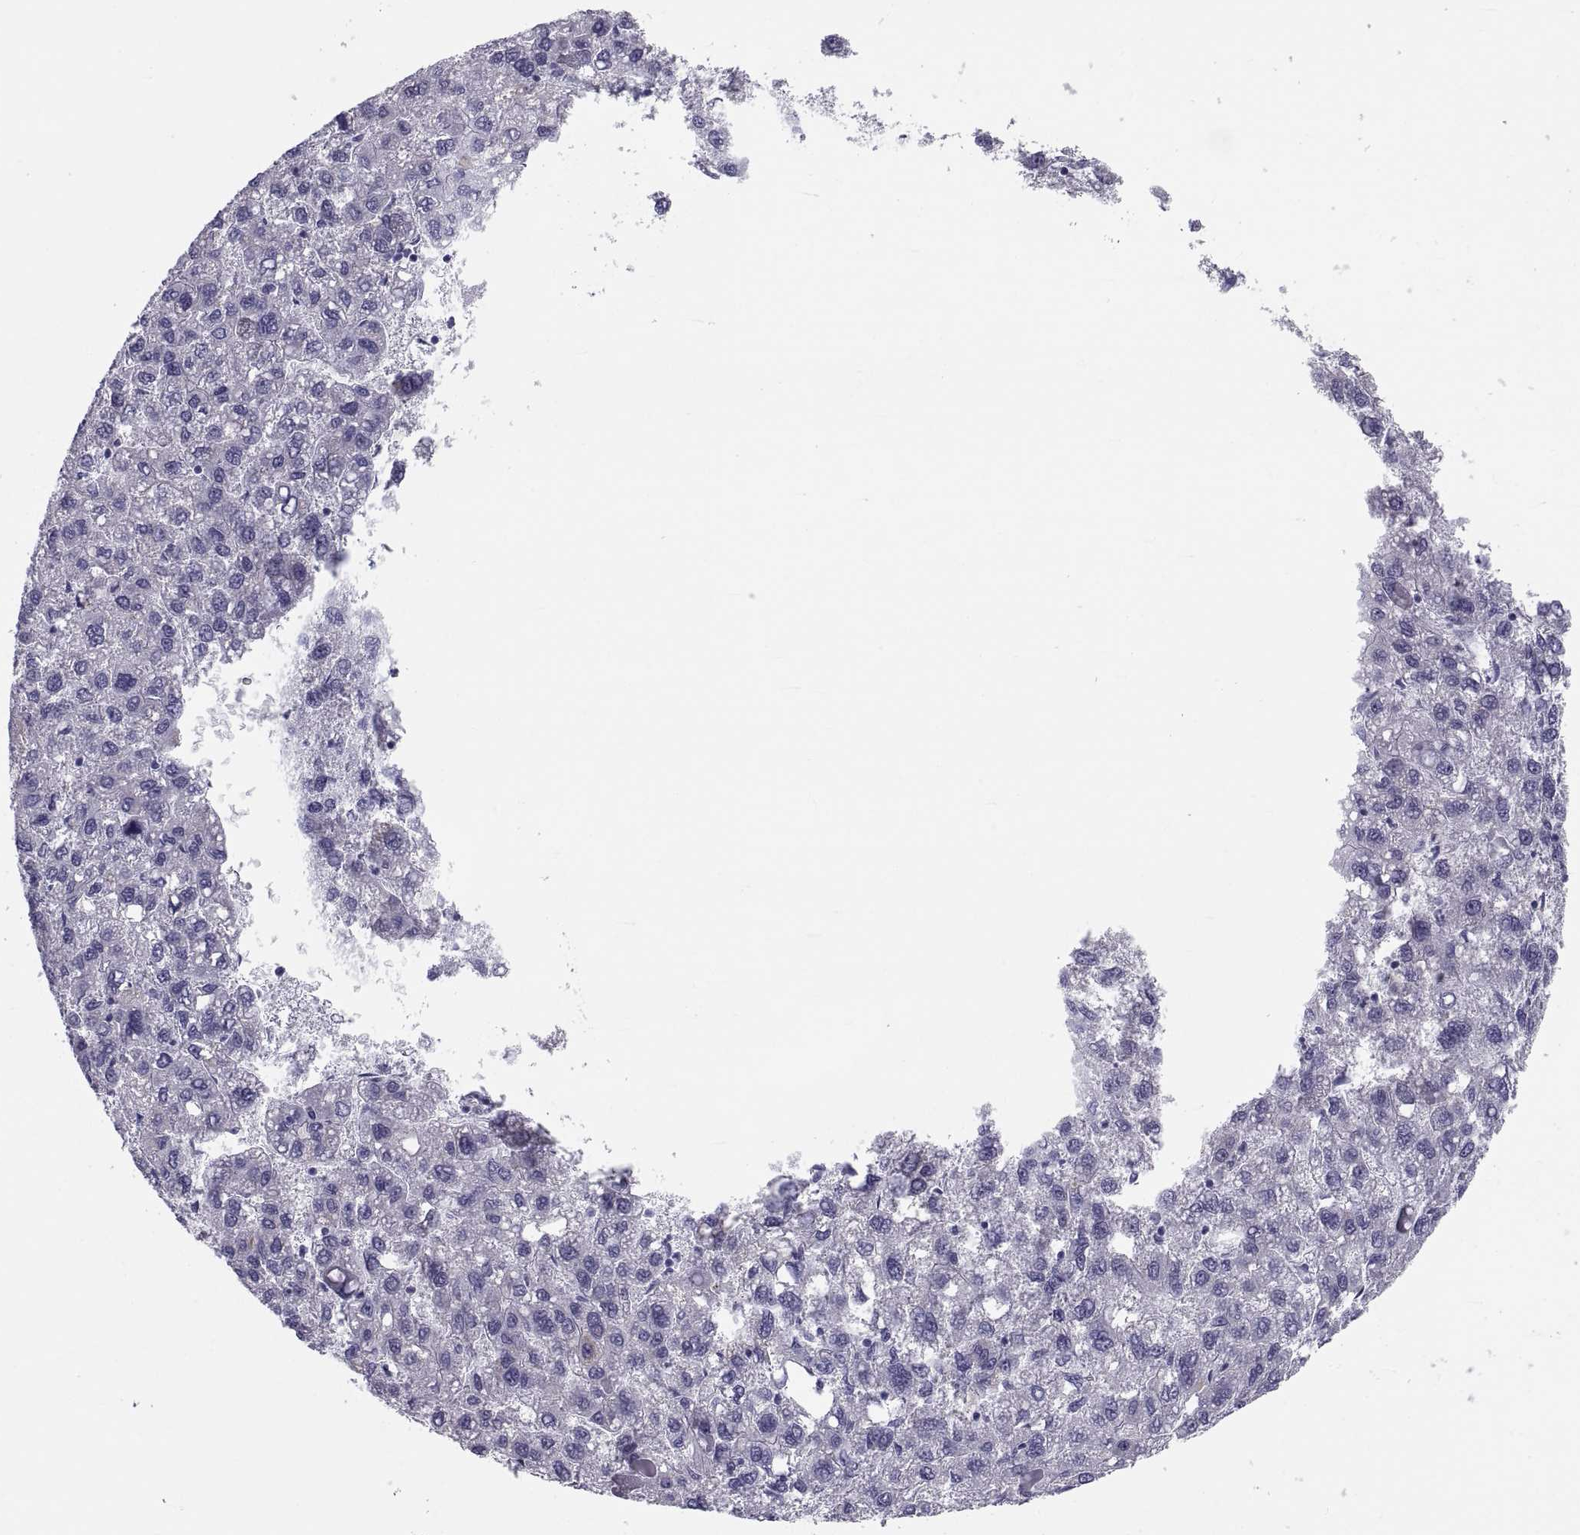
{"staining": {"intensity": "negative", "quantity": "none", "location": "none"}, "tissue": "liver cancer", "cell_type": "Tumor cells", "image_type": "cancer", "snomed": [{"axis": "morphology", "description": "Carcinoma, Hepatocellular, NOS"}, {"axis": "topography", "description": "Liver"}], "caption": "The image reveals no staining of tumor cells in hepatocellular carcinoma (liver). Brightfield microscopy of IHC stained with DAB (3,3'-diaminobenzidine) (brown) and hematoxylin (blue), captured at high magnification.", "gene": "DEFB129", "patient": {"sex": "female", "age": 82}}